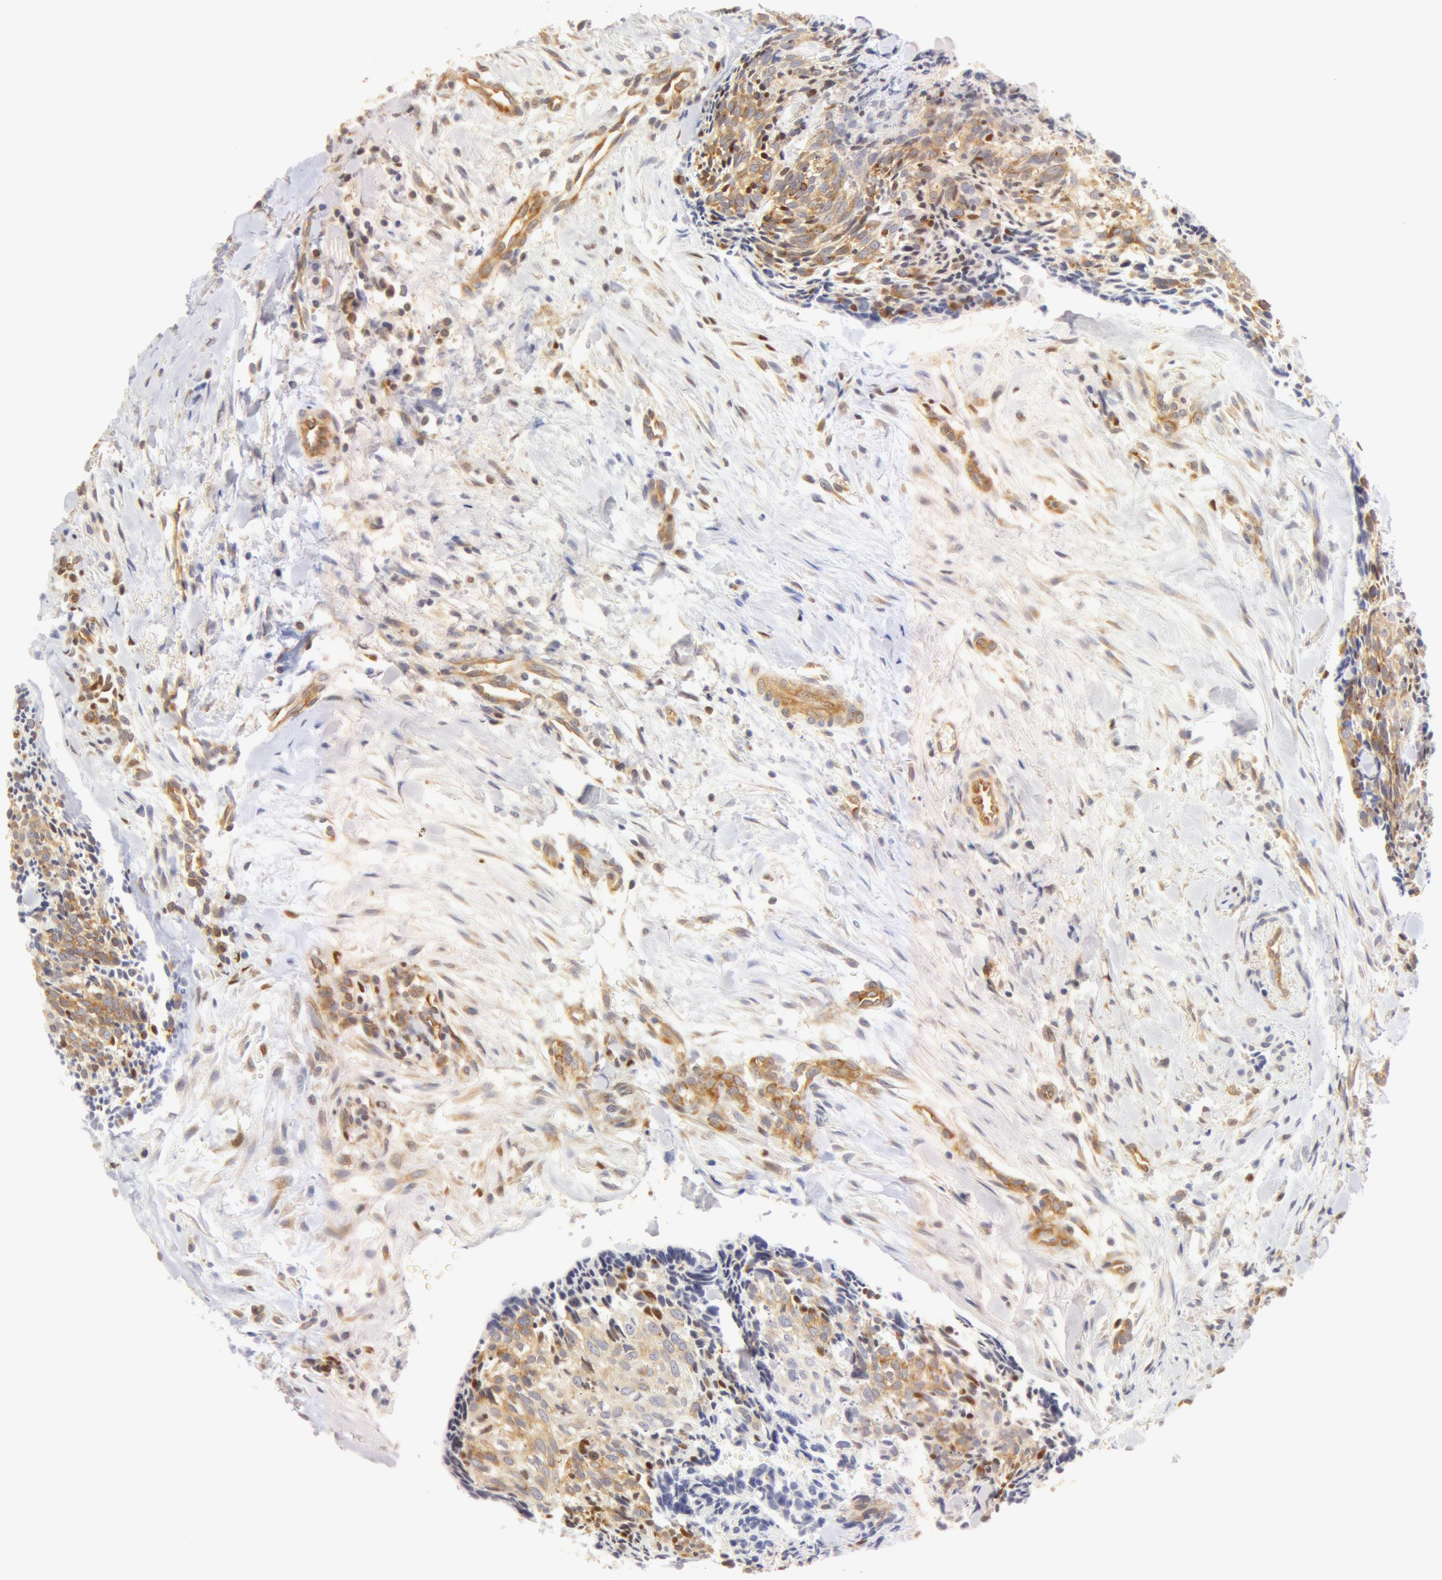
{"staining": {"intensity": "weak", "quantity": "25%-75%", "location": "cytoplasmic/membranous,nuclear"}, "tissue": "head and neck cancer", "cell_type": "Tumor cells", "image_type": "cancer", "snomed": [{"axis": "morphology", "description": "Squamous cell carcinoma, NOS"}, {"axis": "topography", "description": "Salivary gland"}, {"axis": "topography", "description": "Head-Neck"}], "caption": "An immunohistochemistry histopathology image of tumor tissue is shown. Protein staining in brown shows weak cytoplasmic/membranous and nuclear positivity in head and neck cancer within tumor cells. Nuclei are stained in blue.", "gene": "DDX3Y", "patient": {"sex": "male", "age": 70}}